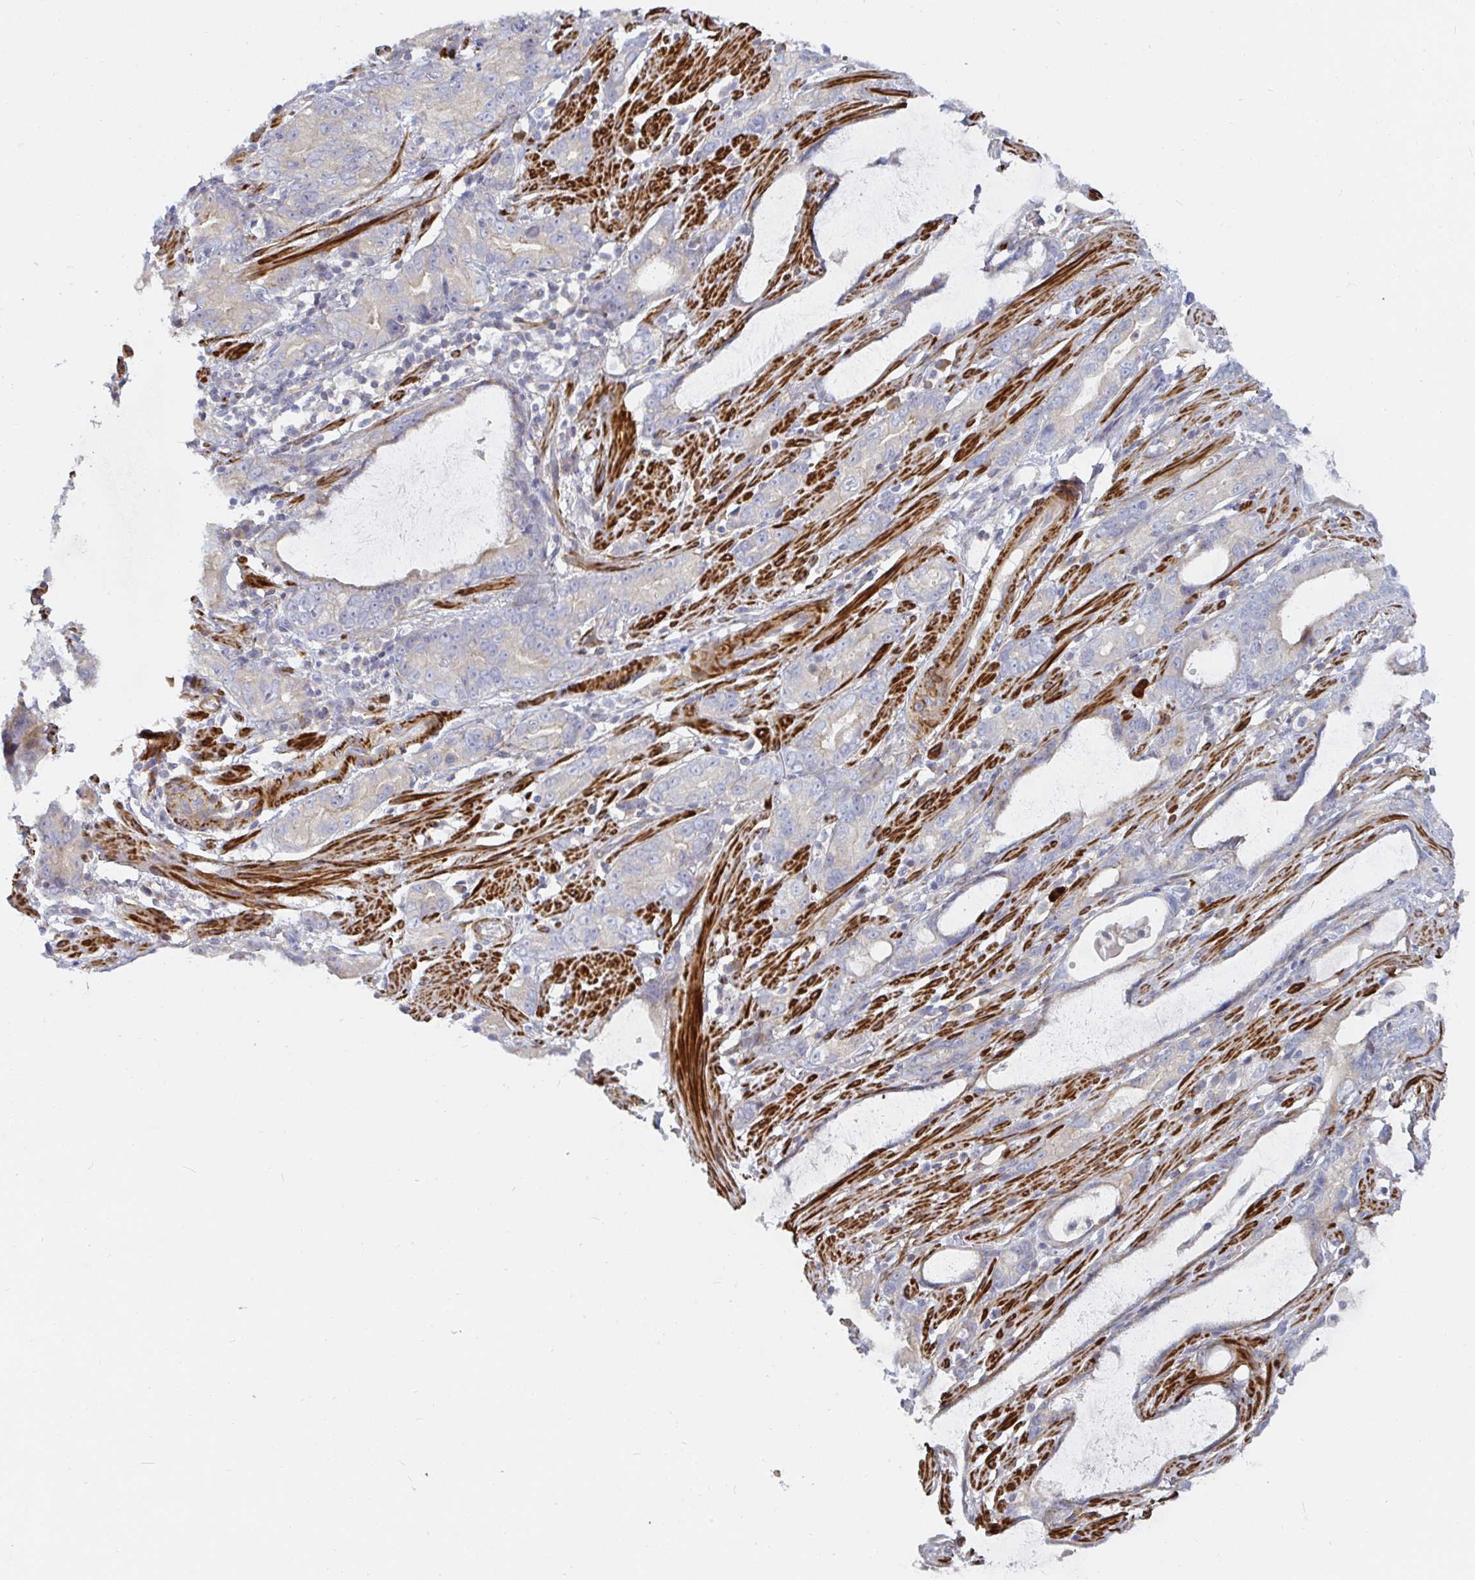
{"staining": {"intensity": "negative", "quantity": "none", "location": "none"}, "tissue": "stomach cancer", "cell_type": "Tumor cells", "image_type": "cancer", "snomed": [{"axis": "morphology", "description": "Adenocarcinoma, NOS"}, {"axis": "topography", "description": "Stomach"}], "caption": "An IHC image of stomach cancer is shown. There is no staining in tumor cells of stomach cancer.", "gene": "SSH2", "patient": {"sex": "male", "age": 55}}